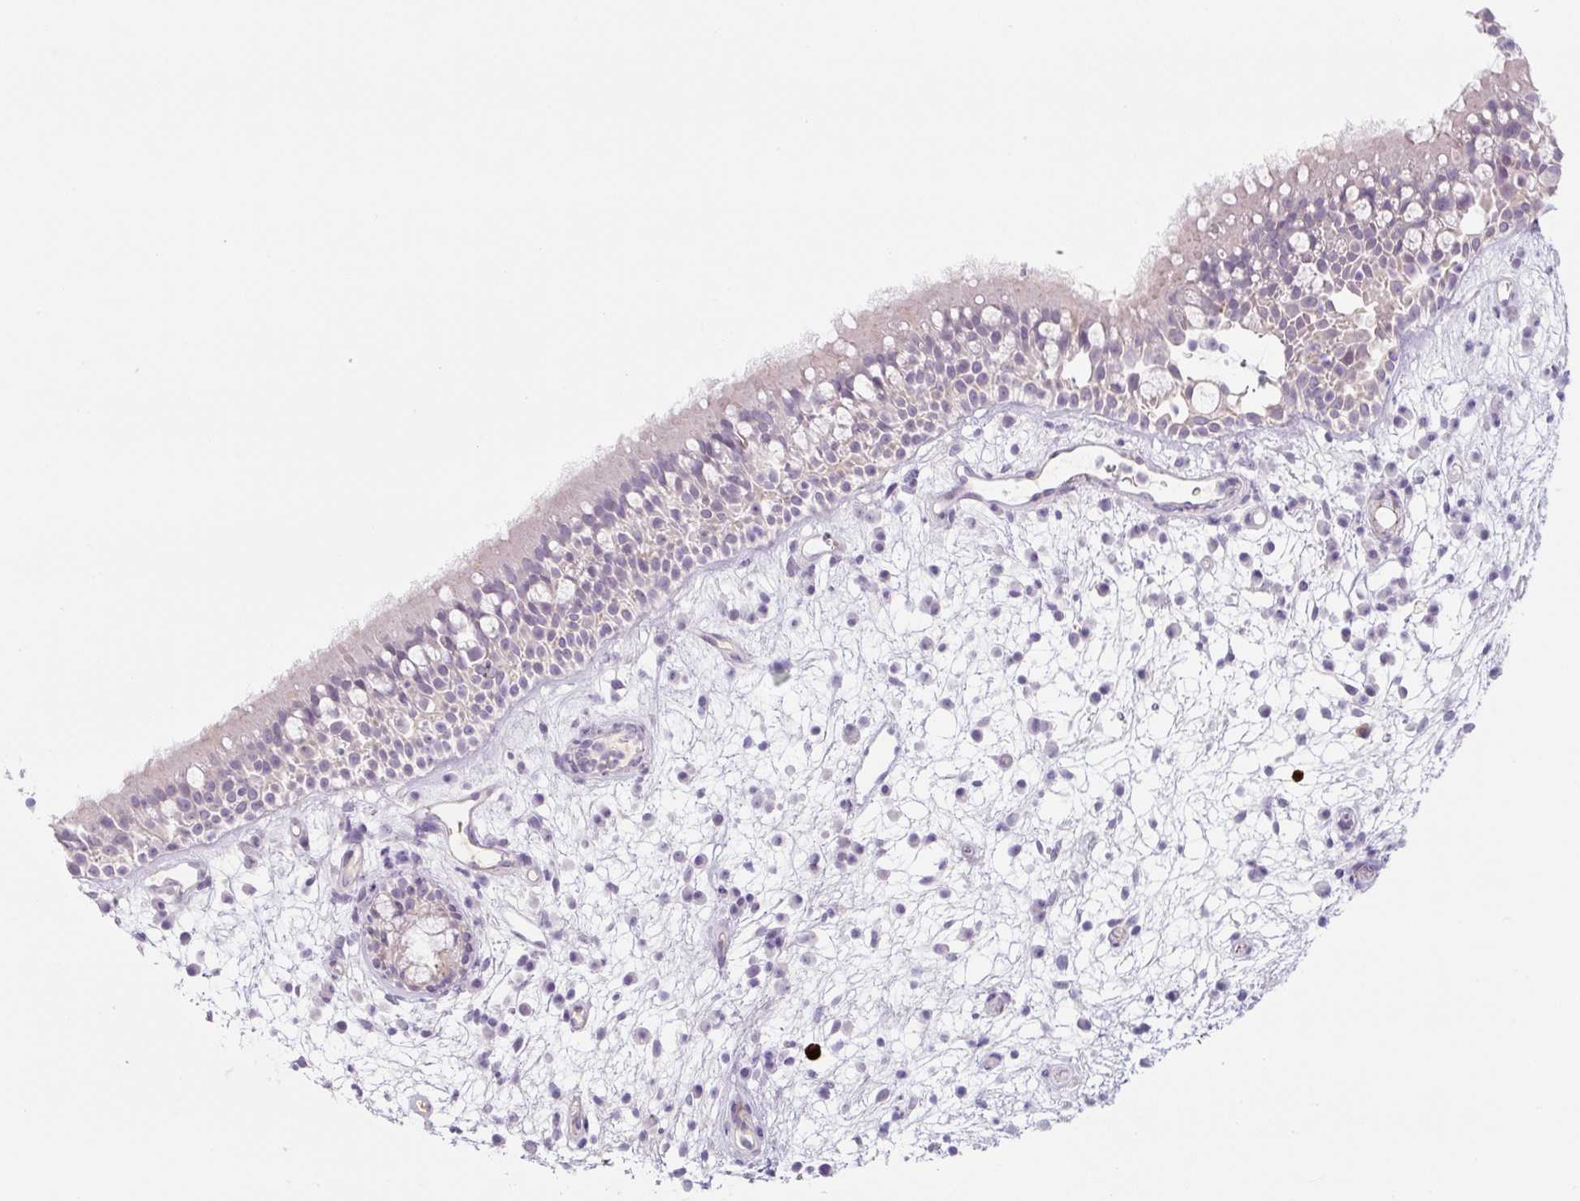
{"staining": {"intensity": "weak", "quantity": "<25%", "location": "cytoplasmic/membranous"}, "tissue": "nasopharynx", "cell_type": "Respiratory epithelial cells", "image_type": "normal", "snomed": [{"axis": "morphology", "description": "Normal tissue, NOS"}, {"axis": "morphology", "description": "Inflammation, NOS"}, {"axis": "topography", "description": "Nasopharynx"}], "caption": "High magnification brightfield microscopy of unremarkable nasopharynx stained with DAB (3,3'-diaminobenzidine) (brown) and counterstained with hematoxylin (blue): respiratory epithelial cells show no significant expression.", "gene": "PRM1", "patient": {"sex": "male", "age": 54}}